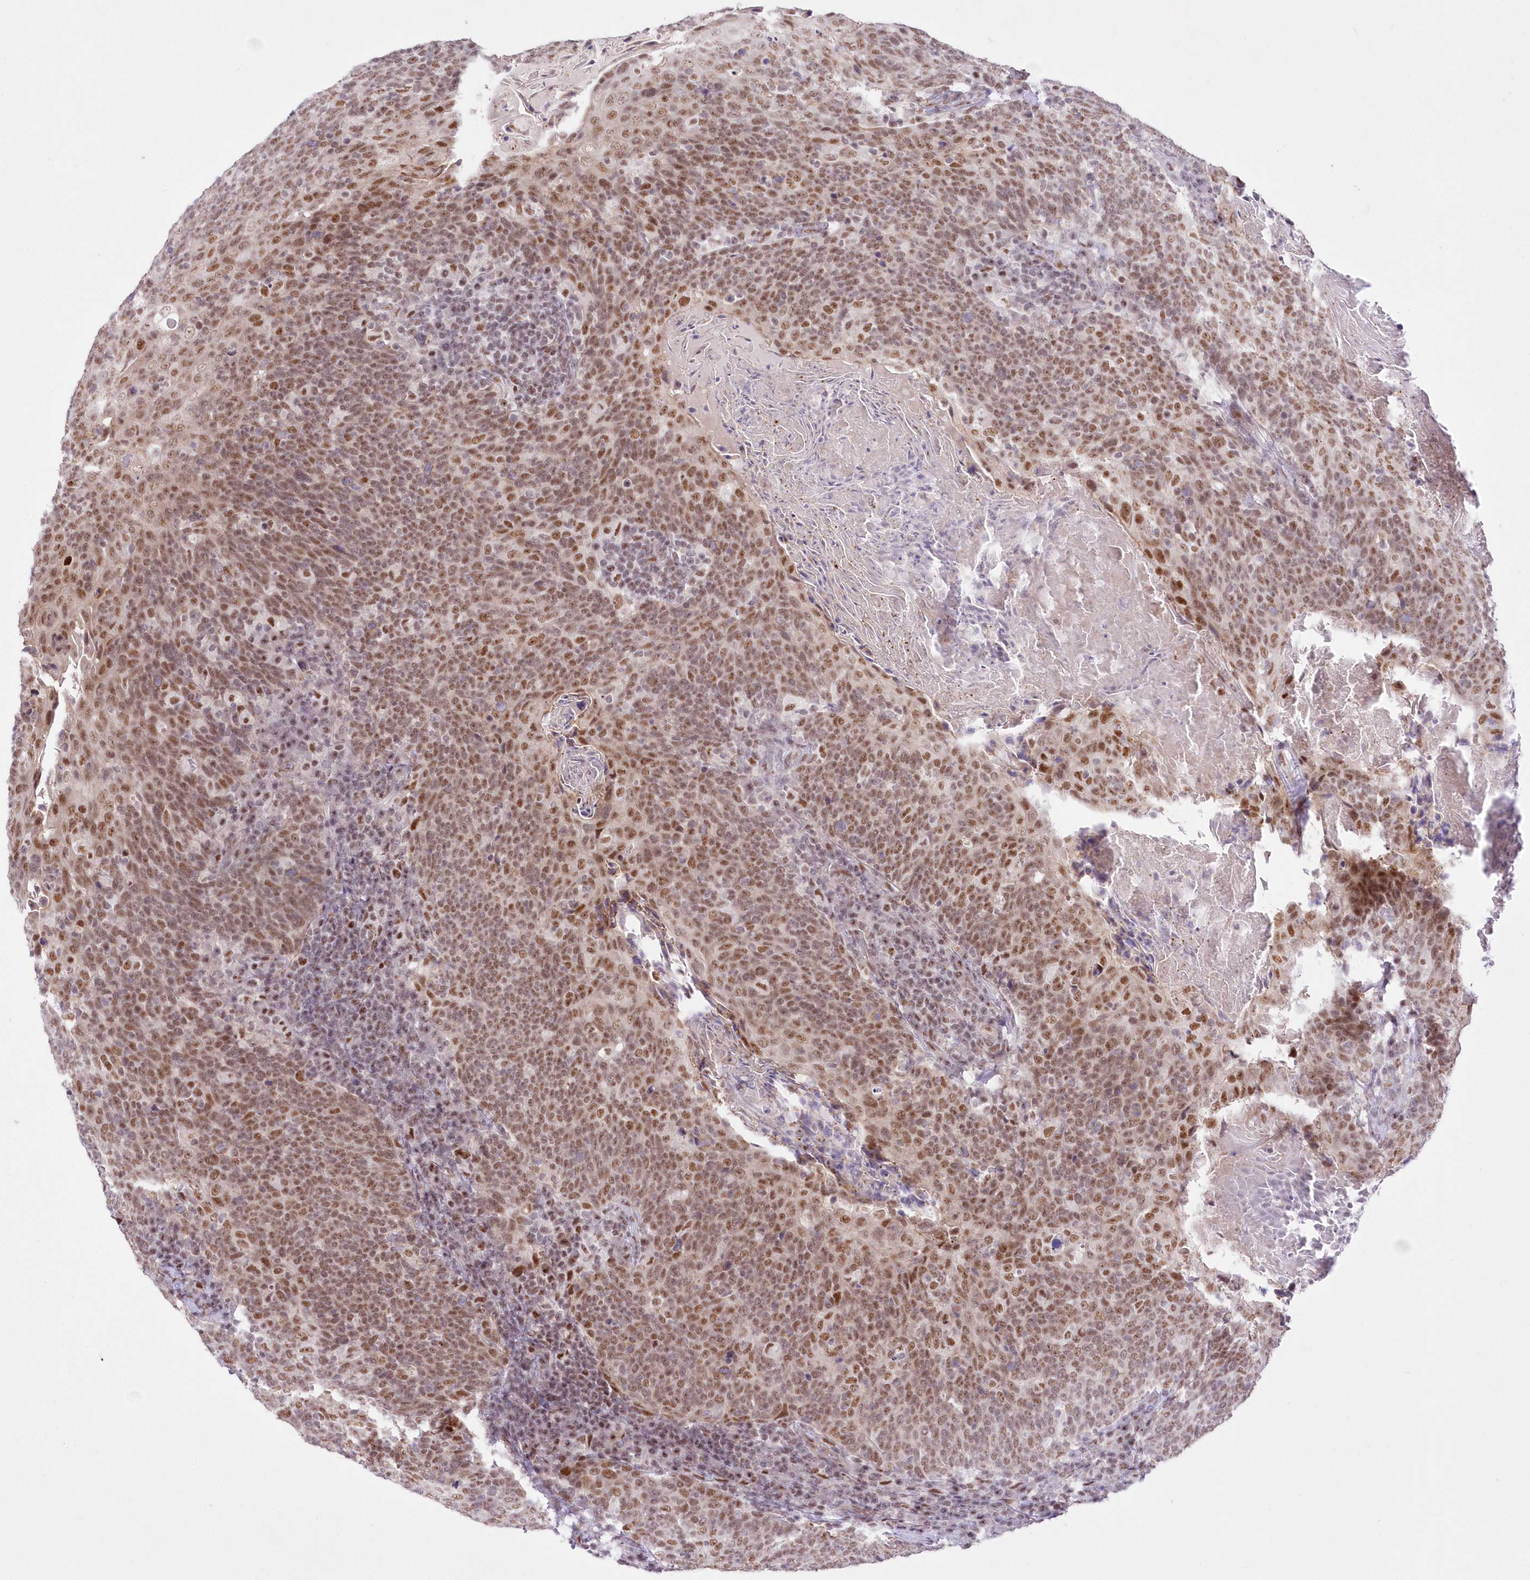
{"staining": {"intensity": "moderate", "quantity": ">75%", "location": "nuclear"}, "tissue": "head and neck cancer", "cell_type": "Tumor cells", "image_type": "cancer", "snomed": [{"axis": "morphology", "description": "Squamous cell carcinoma, NOS"}, {"axis": "morphology", "description": "Squamous cell carcinoma, metastatic, NOS"}, {"axis": "topography", "description": "Lymph node"}, {"axis": "topography", "description": "Head-Neck"}], "caption": "Protein staining of head and neck cancer (squamous cell carcinoma) tissue displays moderate nuclear expression in approximately >75% of tumor cells.", "gene": "NSUN2", "patient": {"sex": "male", "age": 62}}